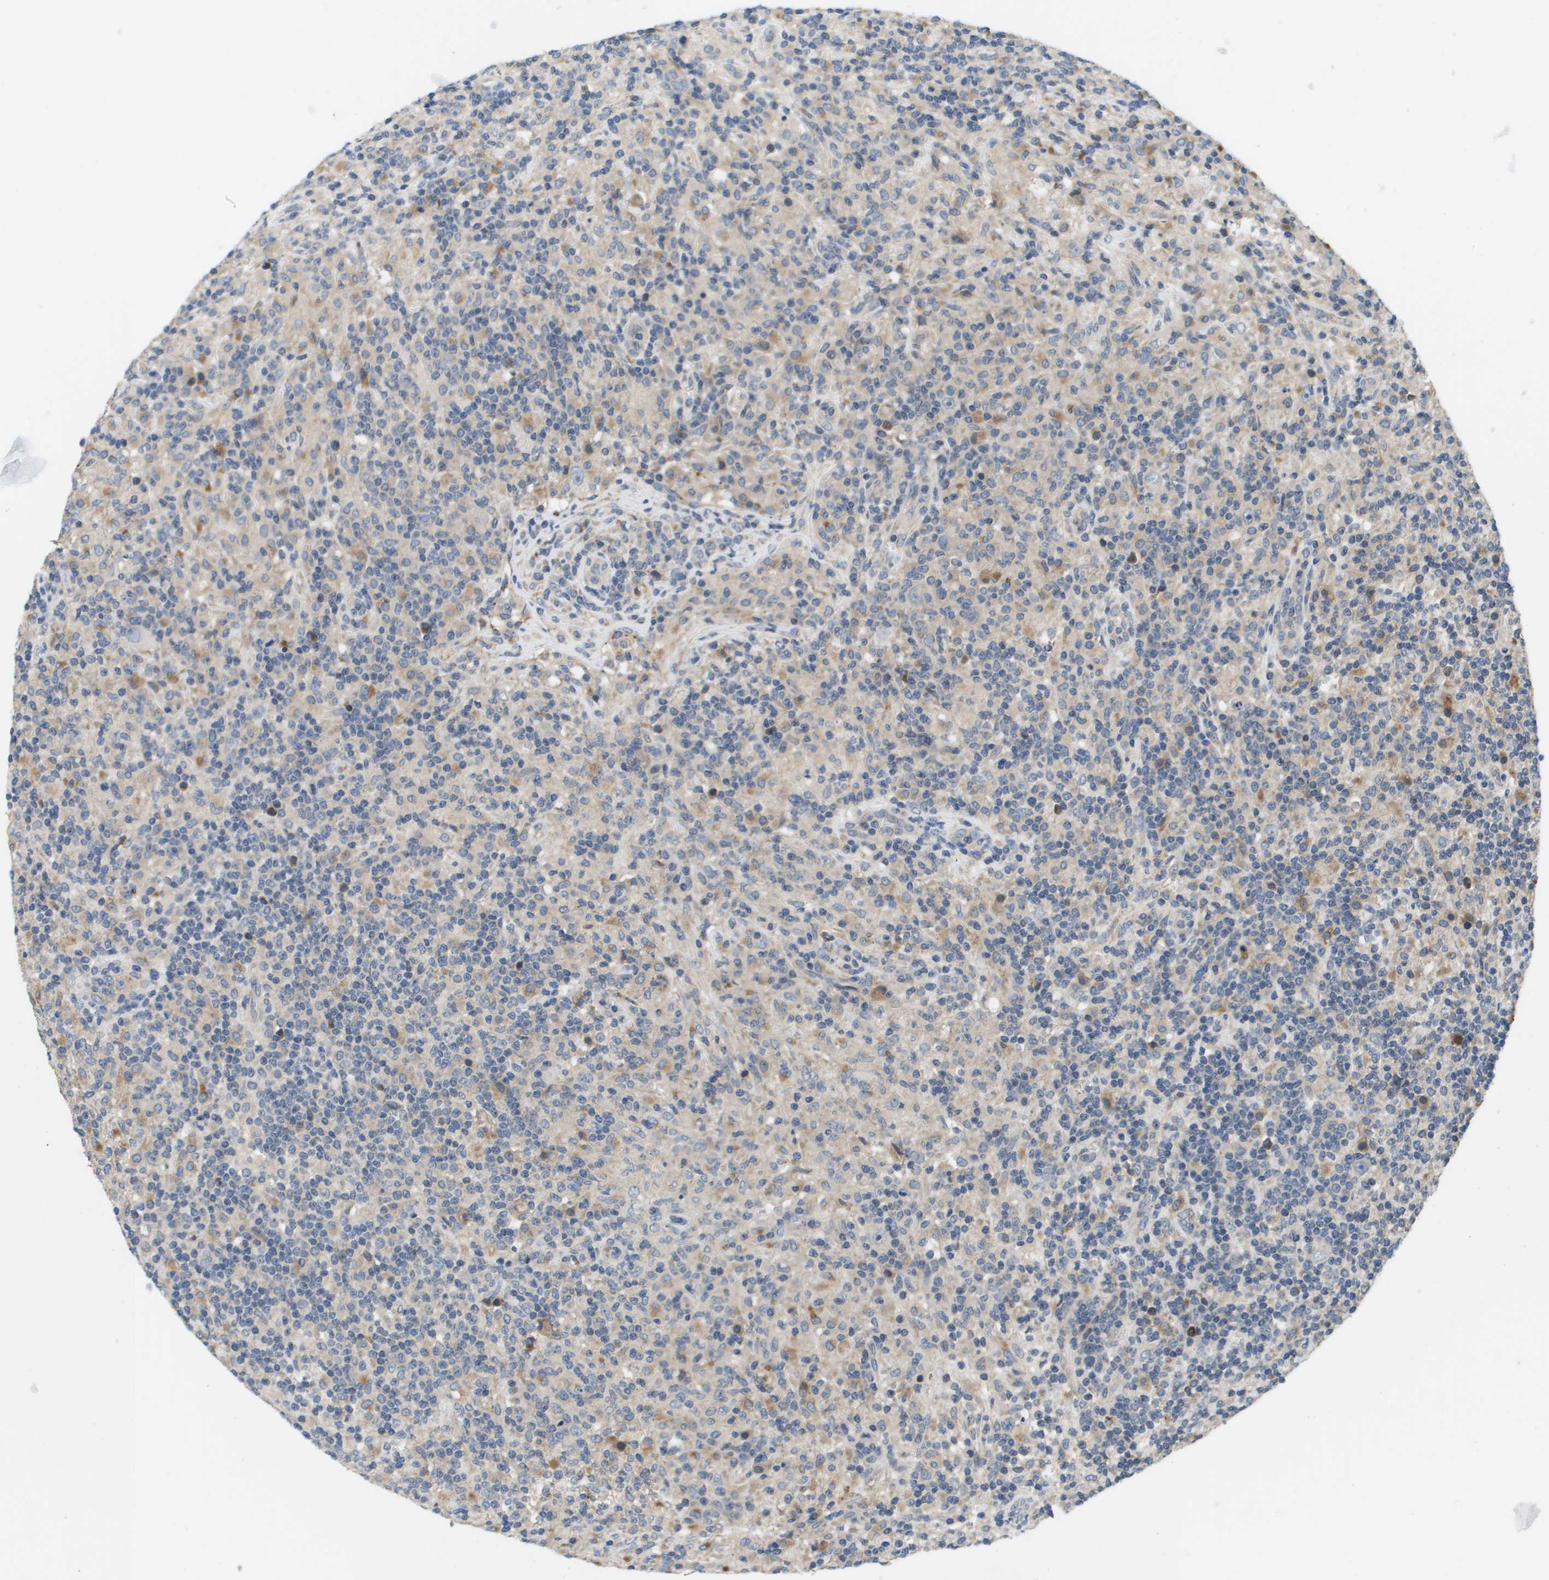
{"staining": {"intensity": "negative", "quantity": "none", "location": "none"}, "tissue": "lymphoma", "cell_type": "Tumor cells", "image_type": "cancer", "snomed": [{"axis": "morphology", "description": "Hodgkin's disease, NOS"}, {"axis": "topography", "description": "Lymph node"}], "caption": "An image of lymphoma stained for a protein displays no brown staining in tumor cells. The staining is performed using DAB (3,3'-diaminobenzidine) brown chromogen with nuclei counter-stained in using hematoxylin.", "gene": "SLC25A20", "patient": {"sex": "male", "age": 70}}